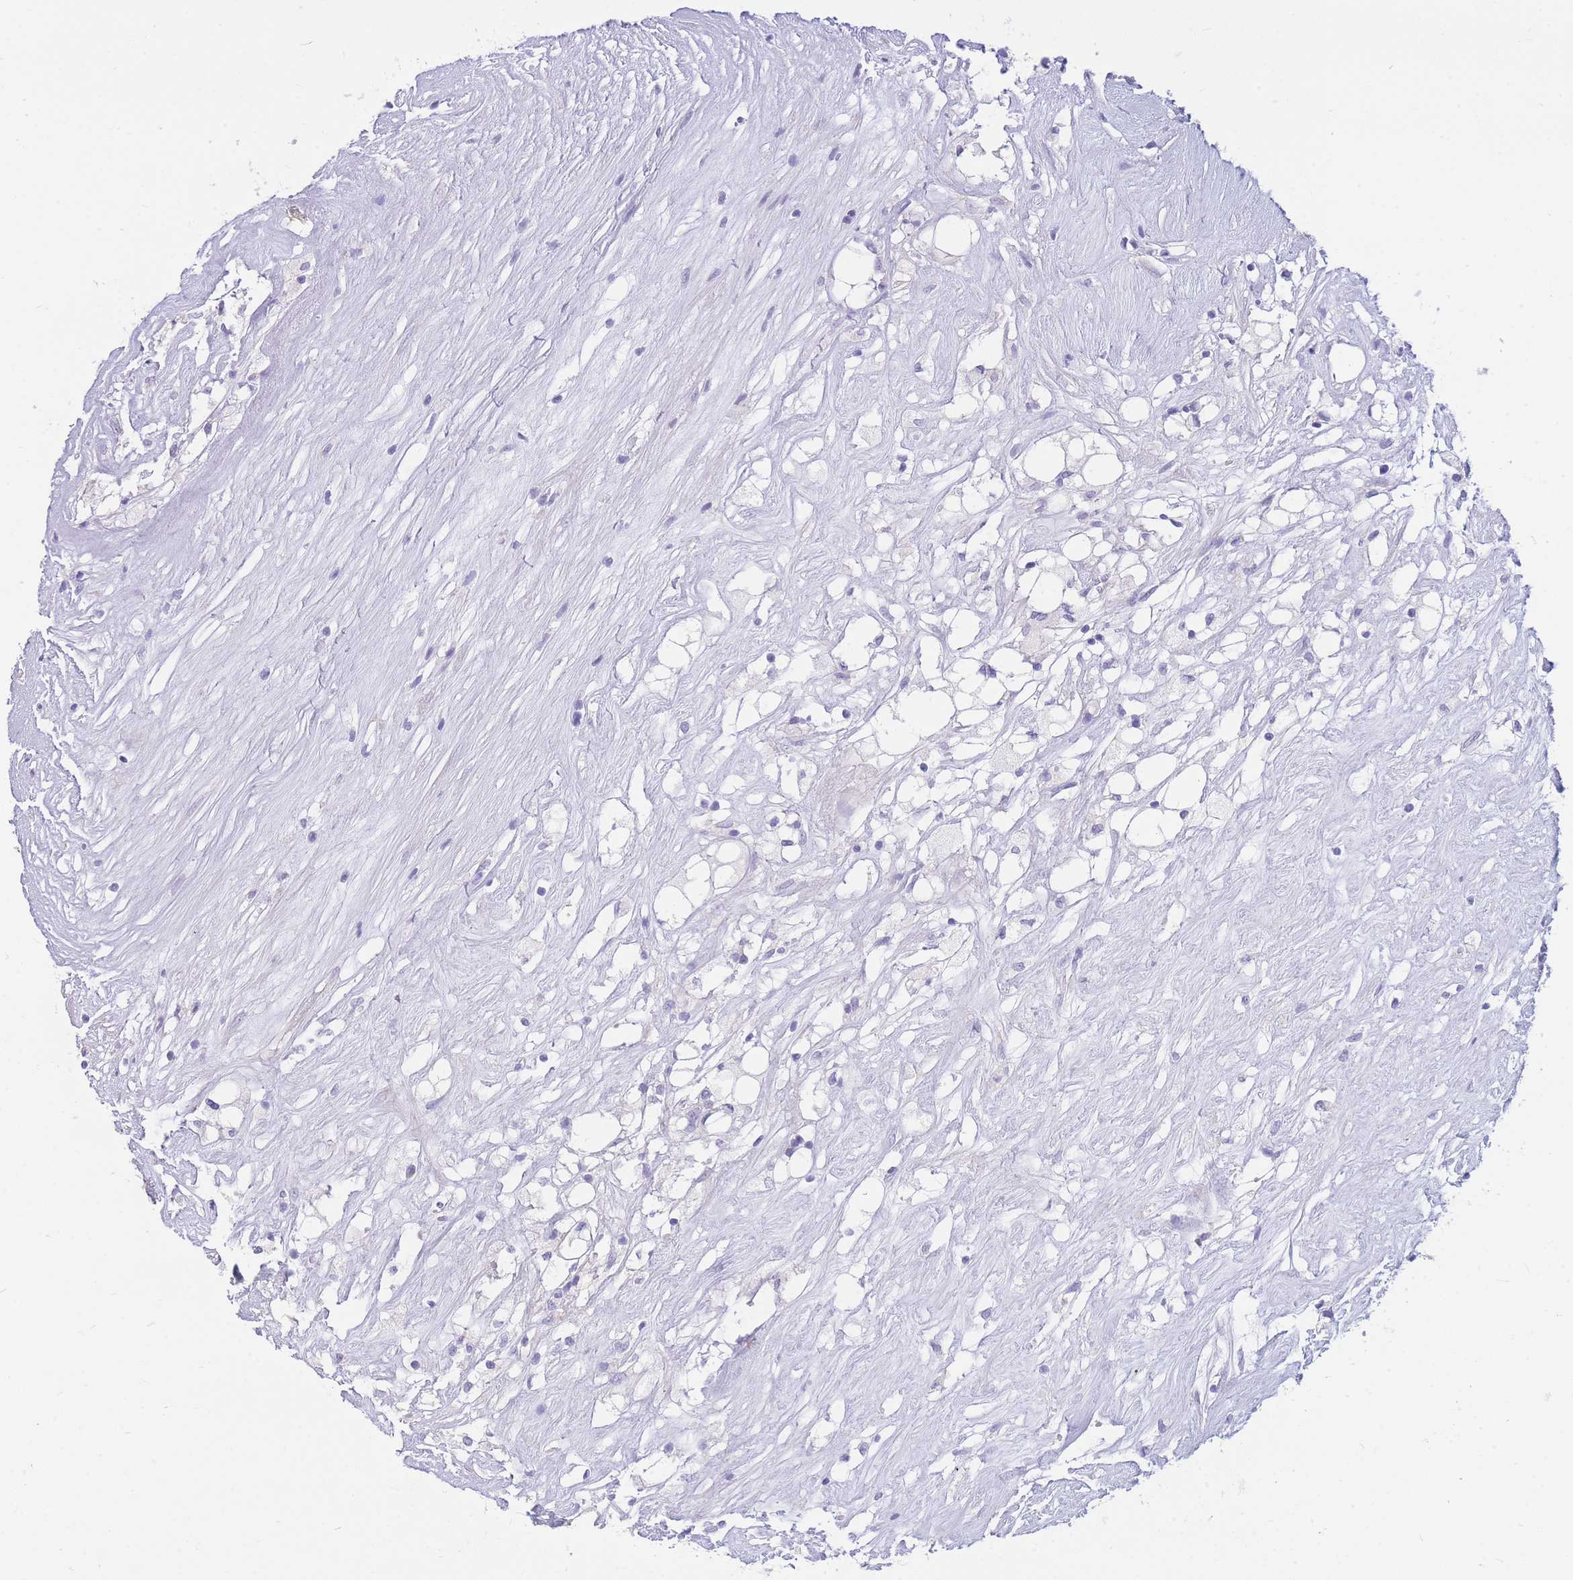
{"staining": {"intensity": "negative", "quantity": "none", "location": "none"}, "tissue": "renal cancer", "cell_type": "Tumor cells", "image_type": "cancer", "snomed": [{"axis": "morphology", "description": "Adenocarcinoma, NOS"}, {"axis": "topography", "description": "Kidney"}], "caption": "DAB (3,3'-diaminobenzidine) immunohistochemical staining of human renal cancer reveals no significant positivity in tumor cells.", "gene": "ZNF311", "patient": {"sex": "male", "age": 59}}